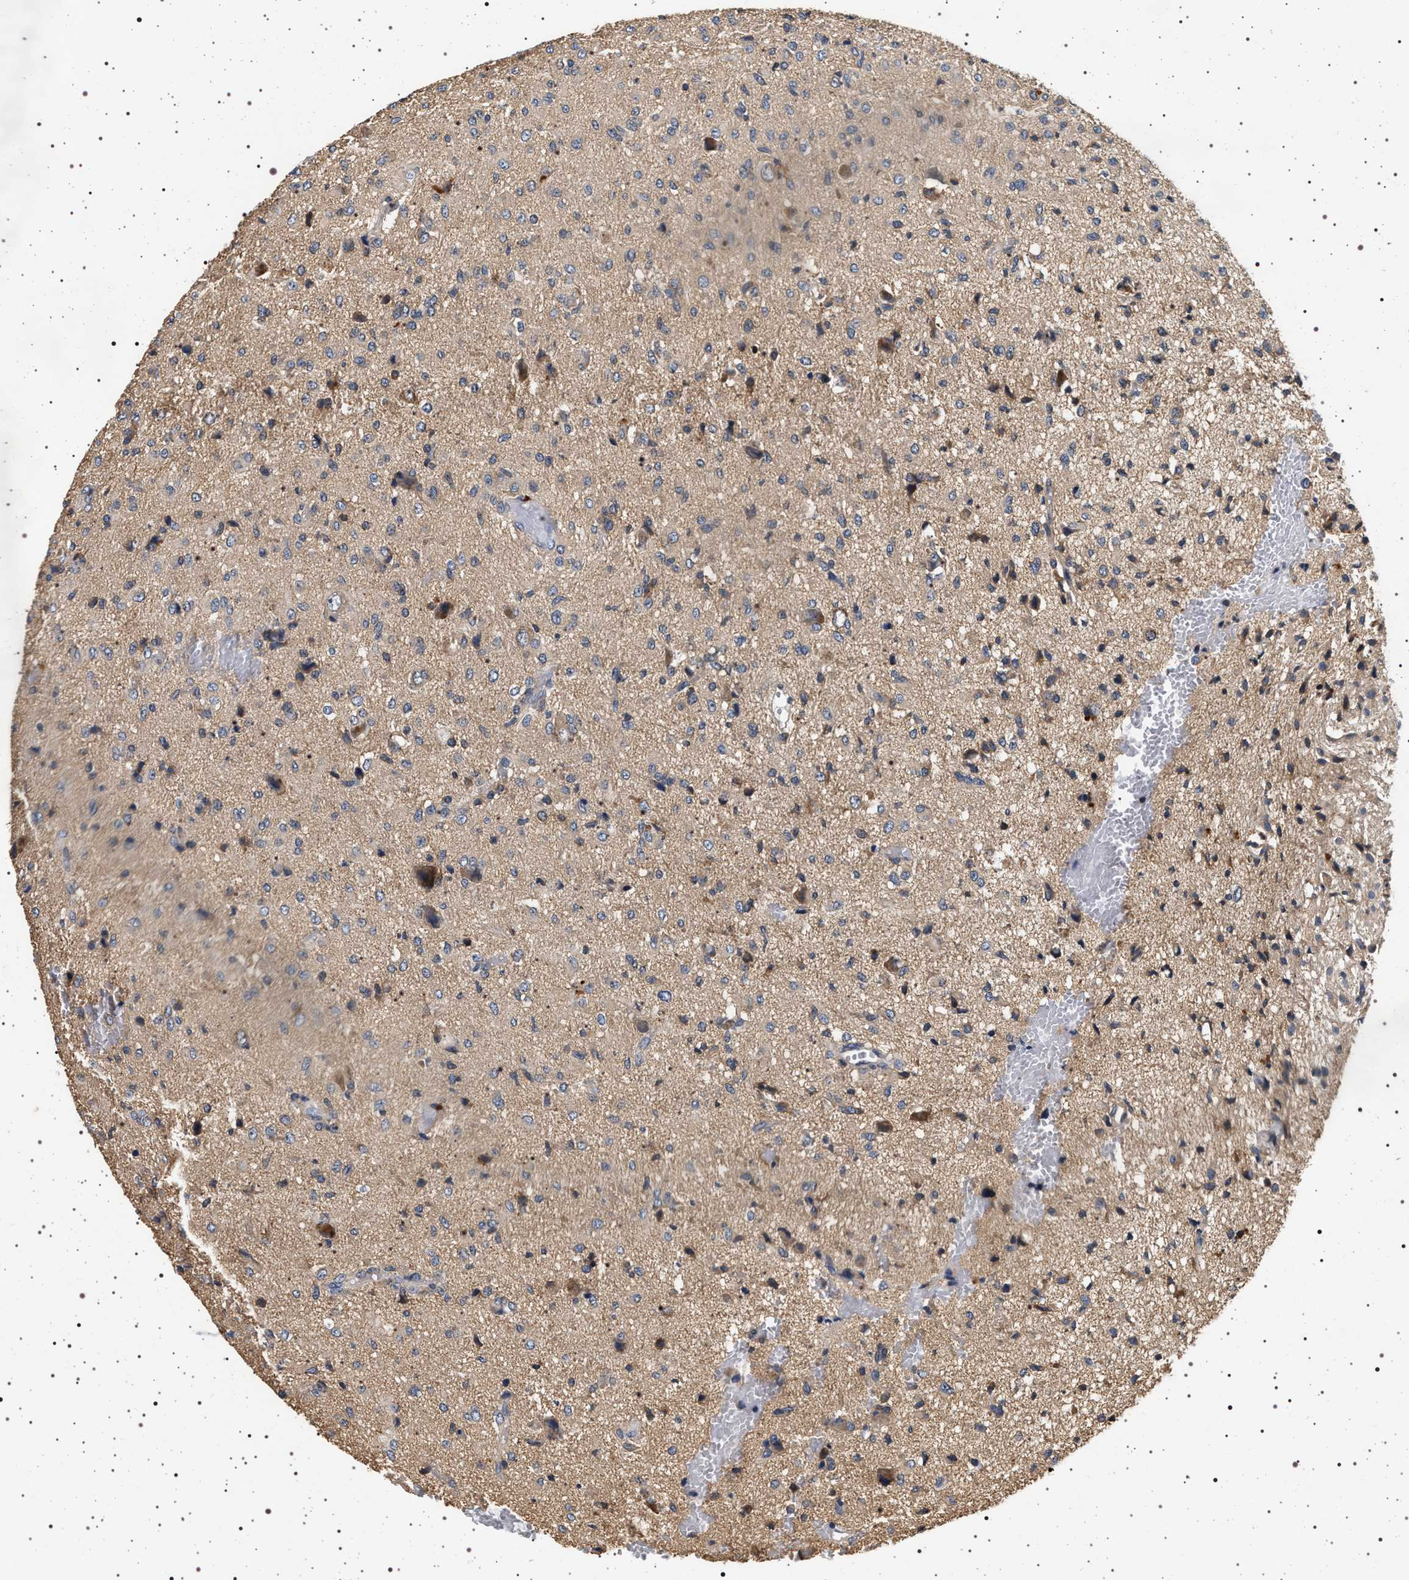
{"staining": {"intensity": "weak", "quantity": ">75%", "location": "cytoplasmic/membranous"}, "tissue": "glioma", "cell_type": "Tumor cells", "image_type": "cancer", "snomed": [{"axis": "morphology", "description": "Glioma, malignant, High grade"}, {"axis": "topography", "description": "Brain"}], "caption": "Malignant high-grade glioma was stained to show a protein in brown. There is low levels of weak cytoplasmic/membranous staining in about >75% of tumor cells.", "gene": "DCBLD2", "patient": {"sex": "female", "age": 59}}